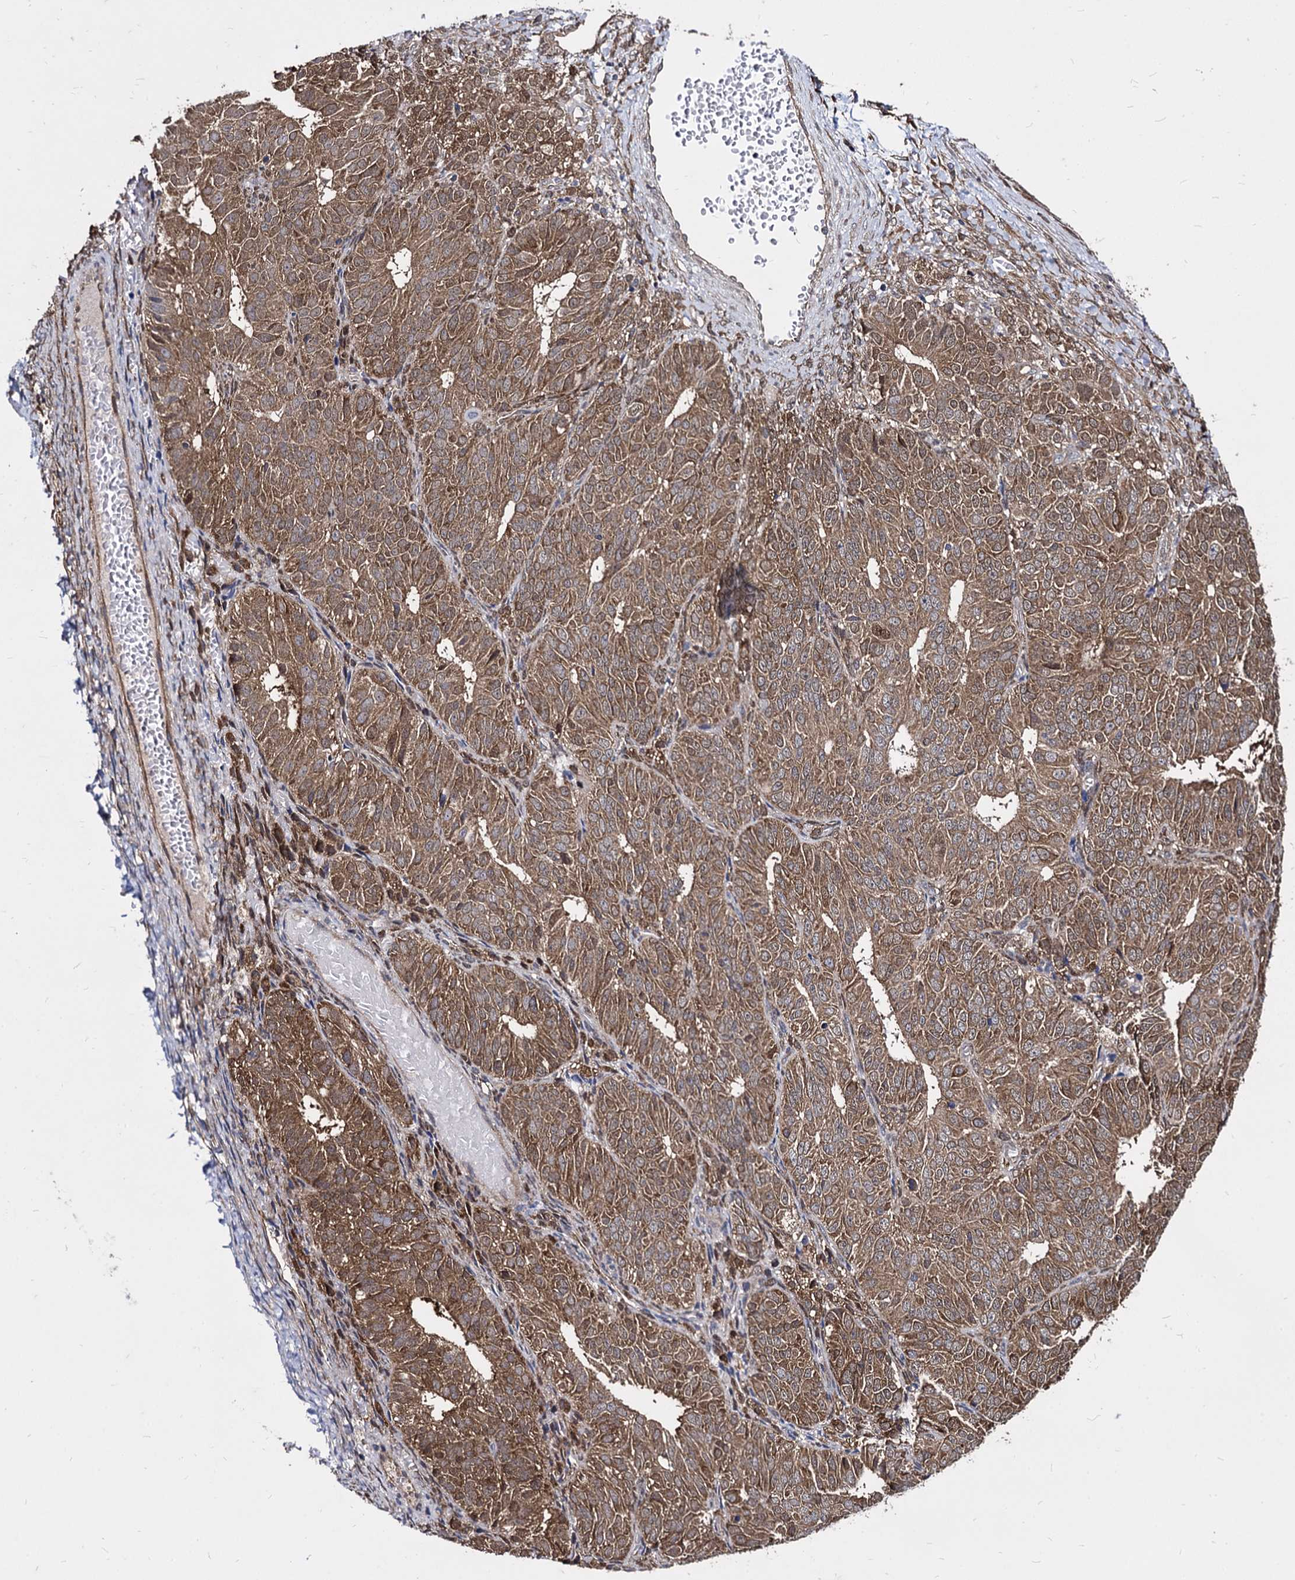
{"staining": {"intensity": "moderate", "quantity": ">75%", "location": "cytoplasmic/membranous"}, "tissue": "ovarian cancer", "cell_type": "Tumor cells", "image_type": "cancer", "snomed": [{"axis": "morphology", "description": "Carcinoma, endometroid"}, {"axis": "topography", "description": "Ovary"}], "caption": "Ovarian cancer (endometroid carcinoma) tissue shows moderate cytoplasmic/membranous expression in about >75% of tumor cells, visualized by immunohistochemistry.", "gene": "NME1", "patient": {"sex": "female", "age": 51}}